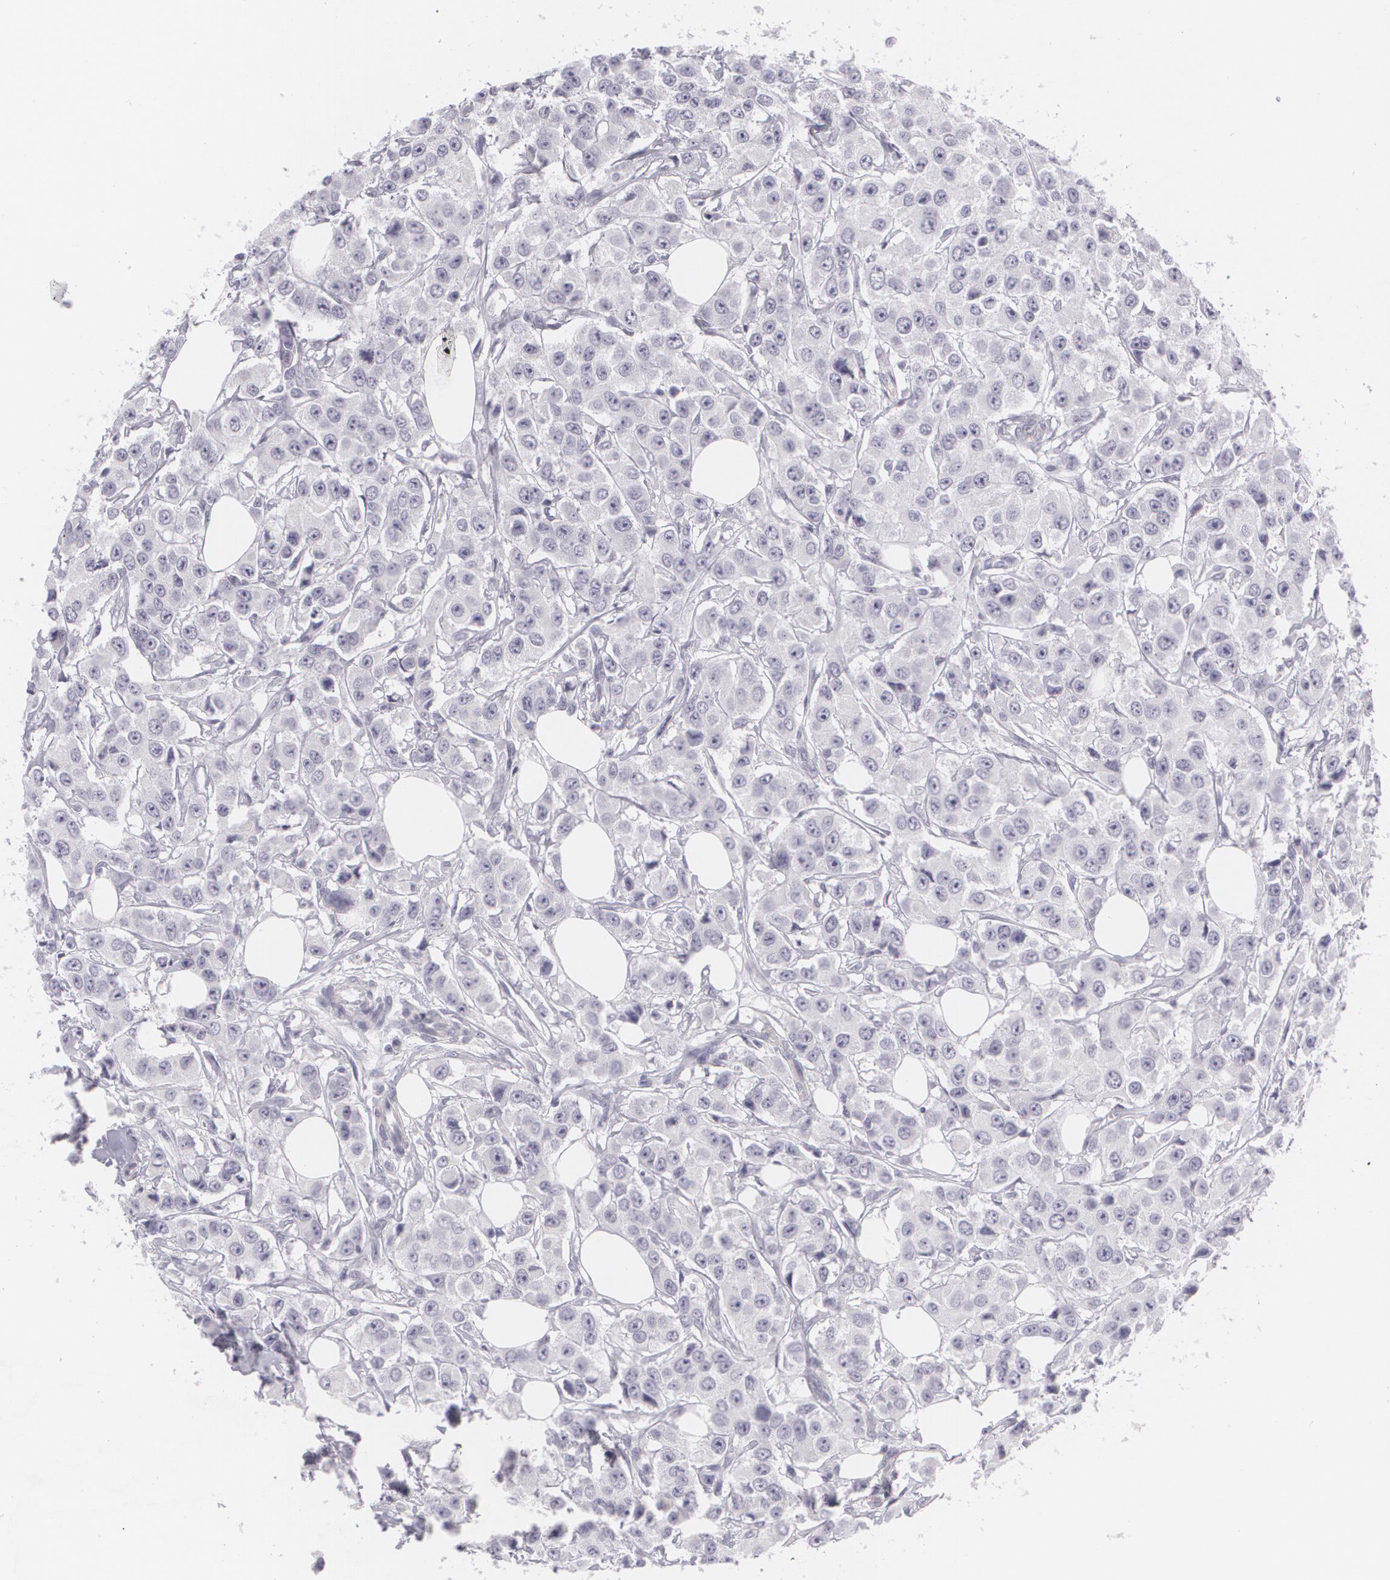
{"staining": {"intensity": "negative", "quantity": "none", "location": "none"}, "tissue": "breast cancer", "cell_type": "Tumor cells", "image_type": "cancer", "snomed": [{"axis": "morphology", "description": "Duct carcinoma"}, {"axis": "topography", "description": "Breast"}], "caption": "Immunohistochemistry image of neoplastic tissue: breast invasive ductal carcinoma stained with DAB (3,3'-diaminobenzidine) exhibits no significant protein staining in tumor cells. (Brightfield microscopy of DAB (3,3'-diaminobenzidine) immunohistochemistry (IHC) at high magnification).", "gene": "MAP2", "patient": {"sex": "female", "age": 58}}